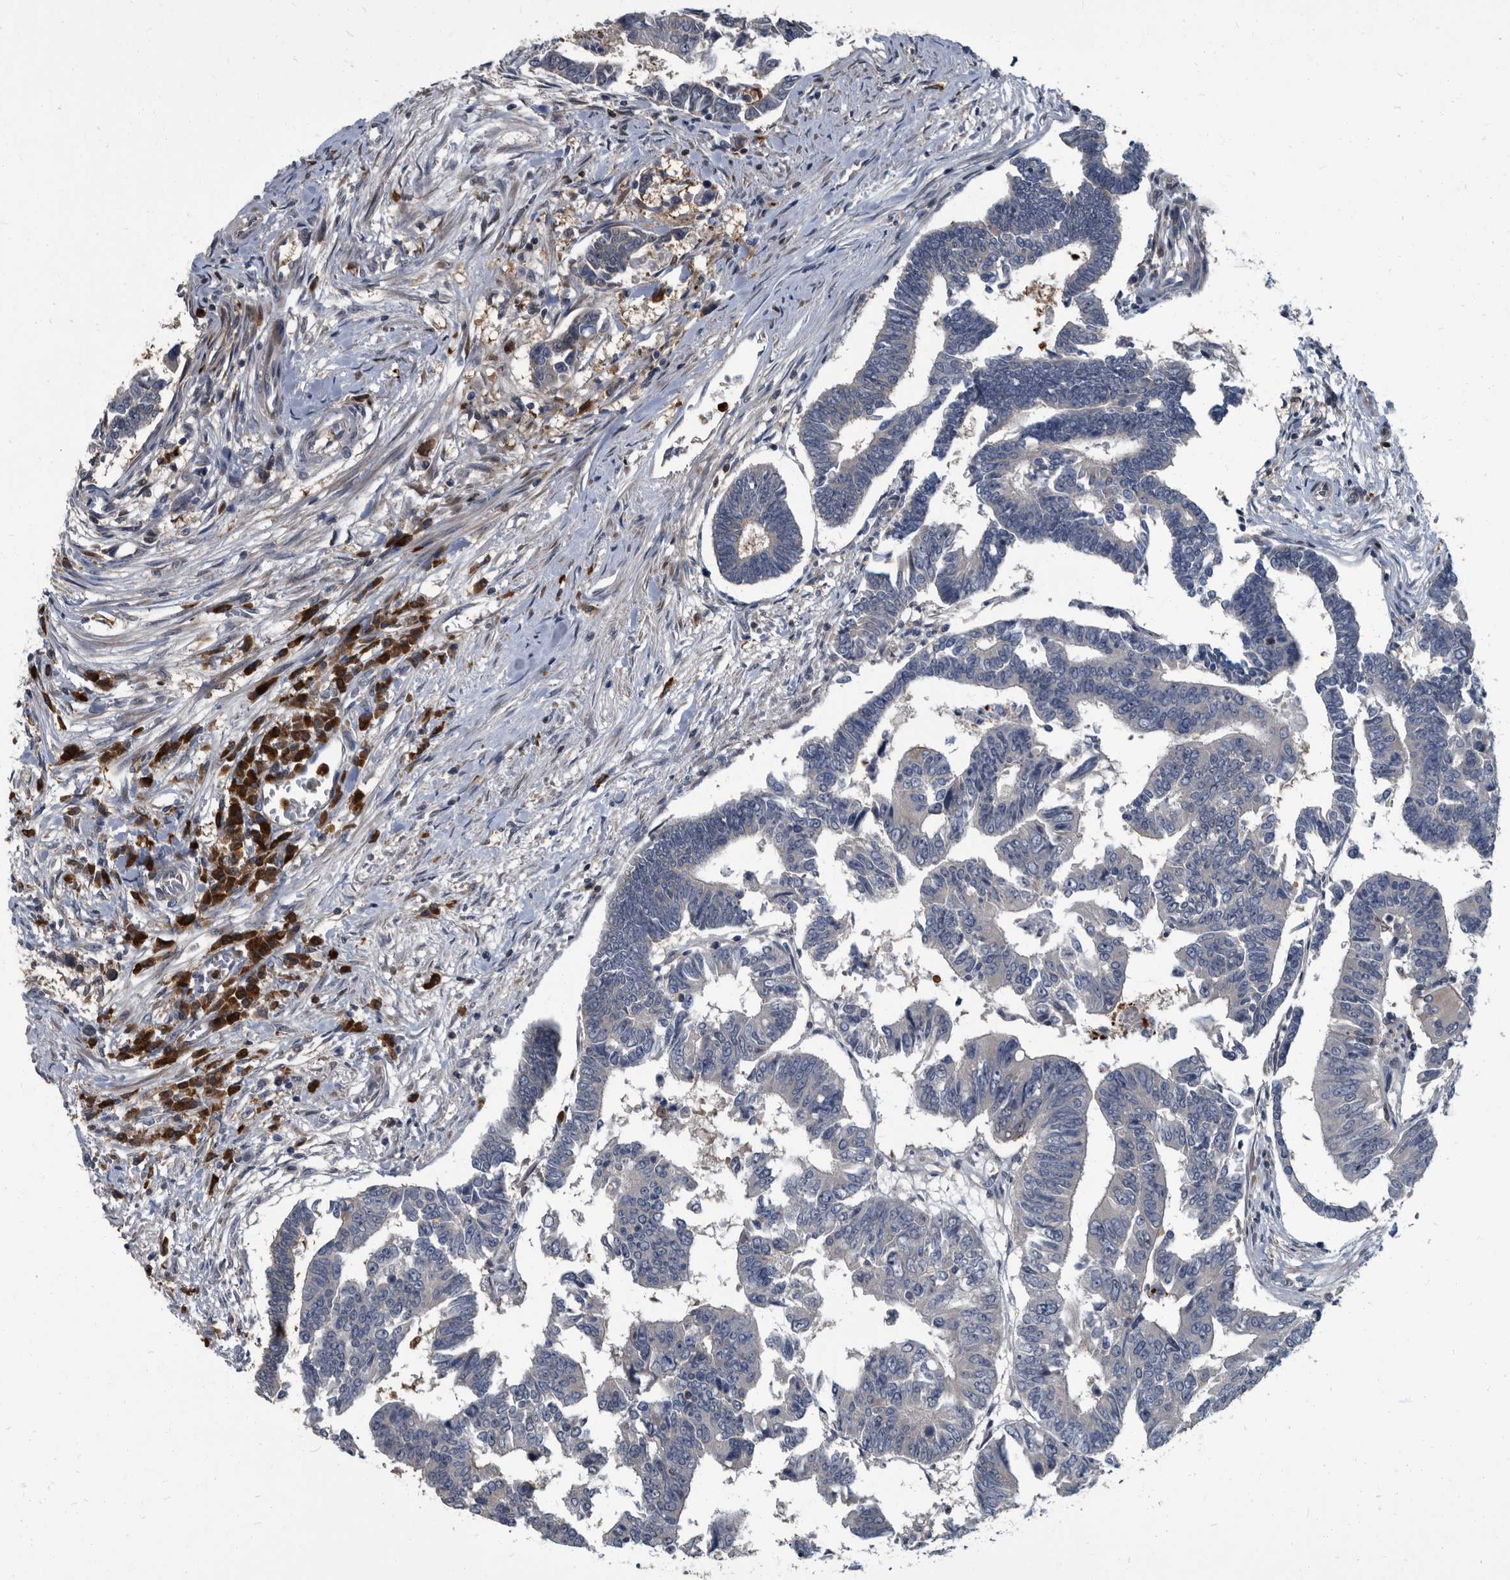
{"staining": {"intensity": "negative", "quantity": "none", "location": "none"}, "tissue": "colorectal cancer", "cell_type": "Tumor cells", "image_type": "cancer", "snomed": [{"axis": "morphology", "description": "Adenocarcinoma, NOS"}, {"axis": "topography", "description": "Rectum"}], "caption": "This is an immunohistochemistry (IHC) image of human colorectal cancer (adenocarcinoma). There is no staining in tumor cells.", "gene": "CDV3", "patient": {"sex": "female", "age": 65}}